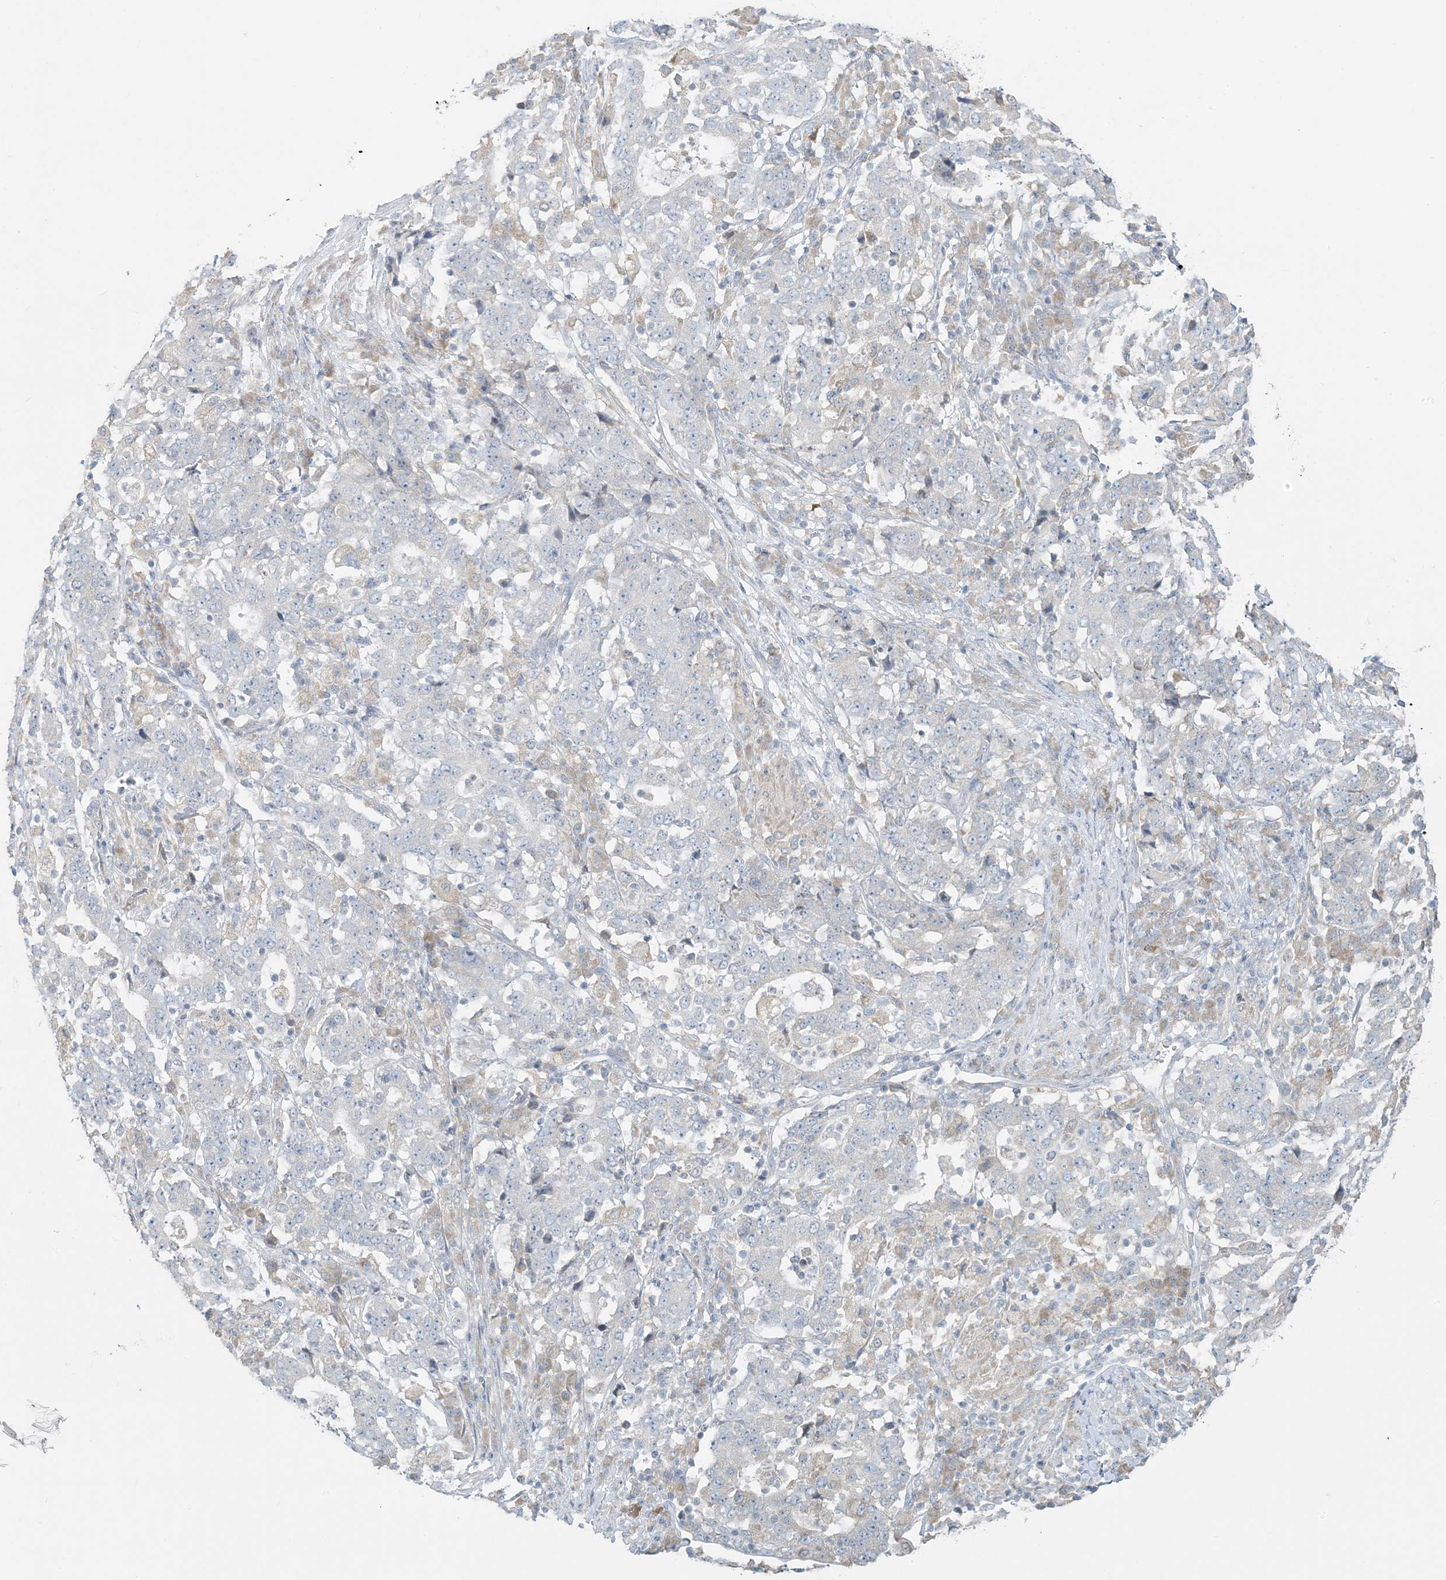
{"staining": {"intensity": "negative", "quantity": "none", "location": "none"}, "tissue": "stomach cancer", "cell_type": "Tumor cells", "image_type": "cancer", "snomed": [{"axis": "morphology", "description": "Adenocarcinoma, NOS"}, {"axis": "topography", "description": "Stomach"}], "caption": "A high-resolution micrograph shows immunohistochemistry (IHC) staining of stomach cancer, which demonstrates no significant expression in tumor cells.", "gene": "EEFSEC", "patient": {"sex": "male", "age": 59}}